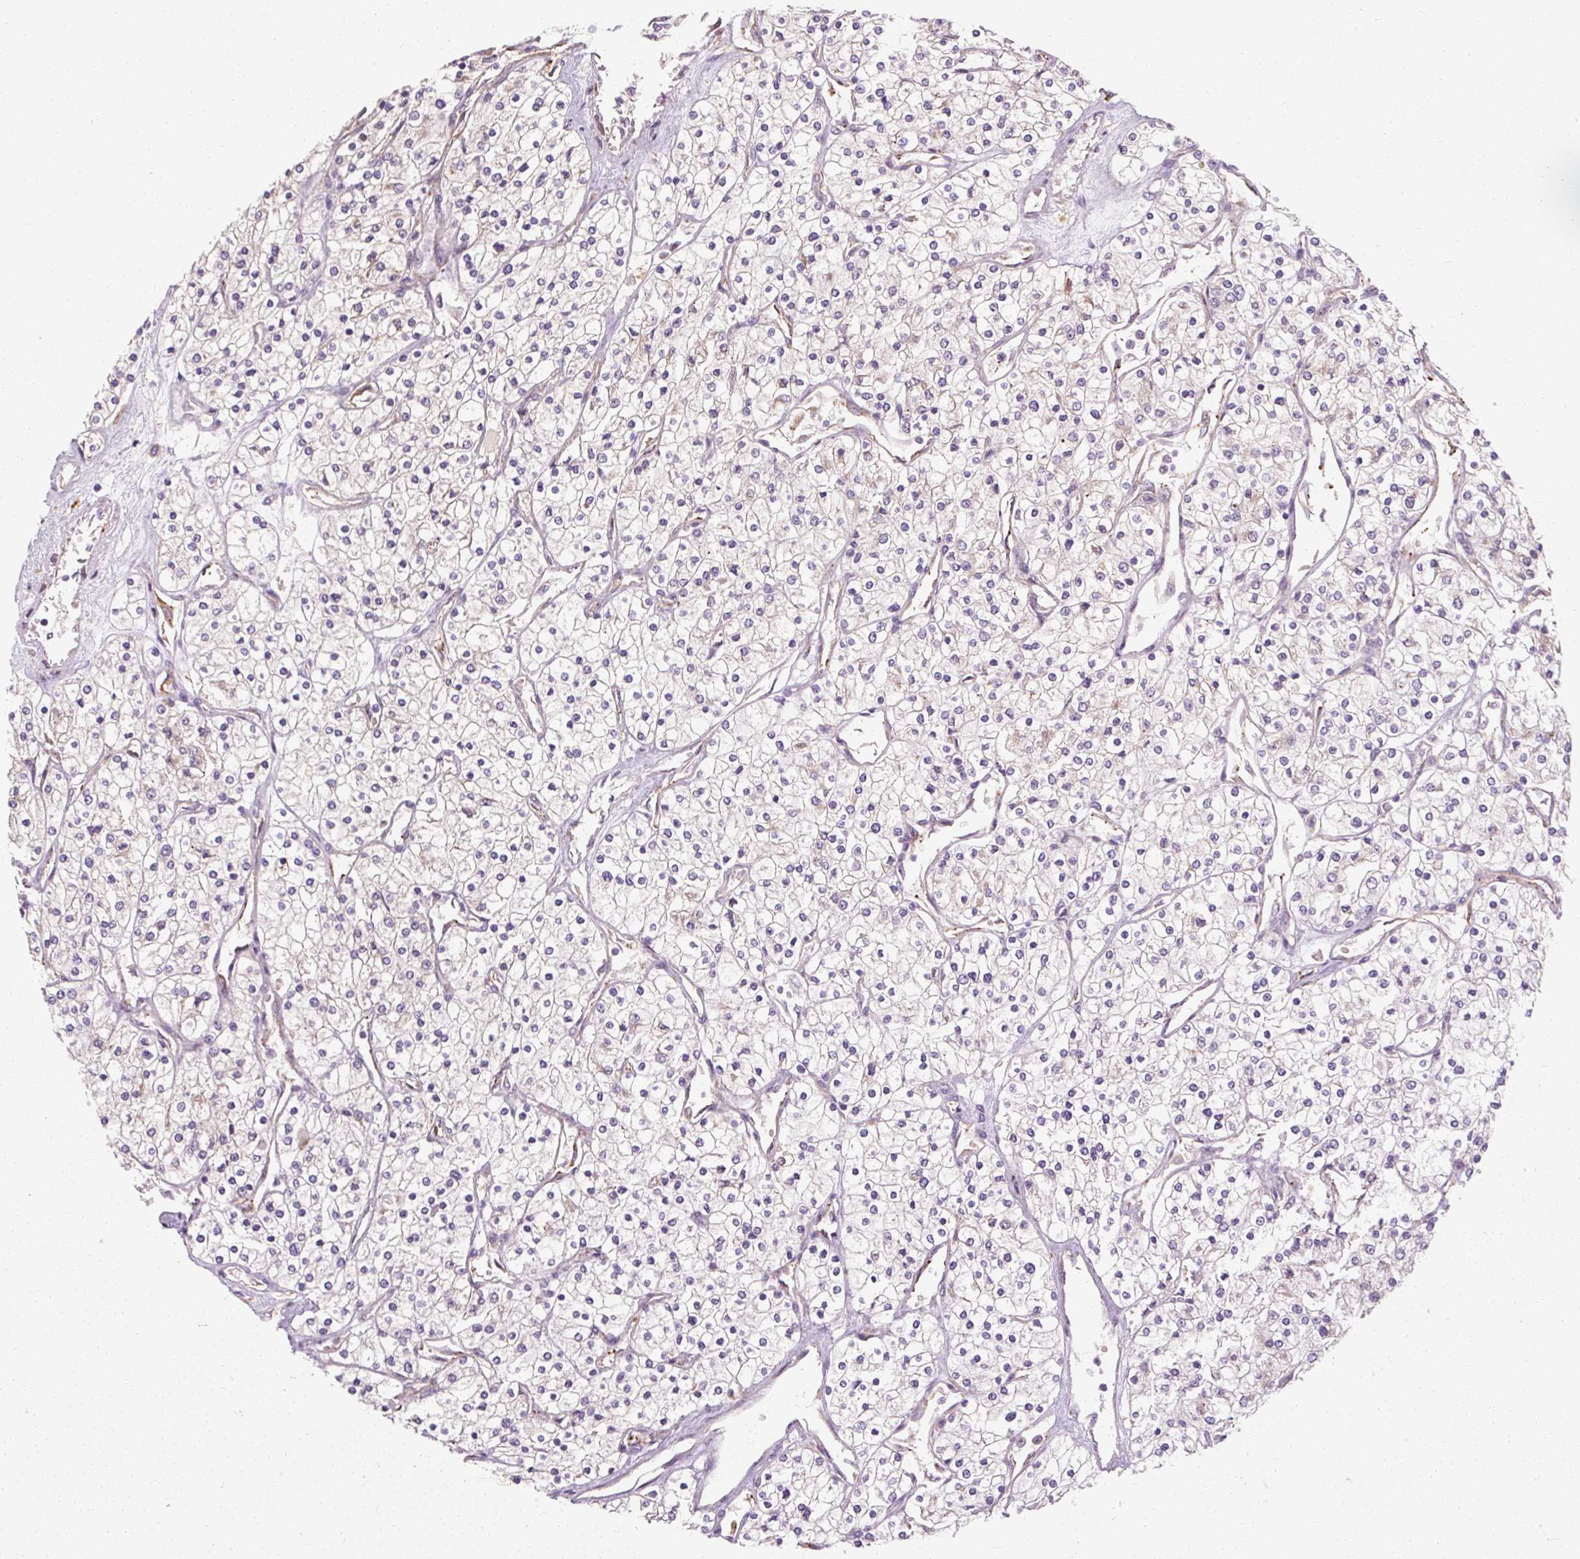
{"staining": {"intensity": "negative", "quantity": "none", "location": "none"}, "tissue": "renal cancer", "cell_type": "Tumor cells", "image_type": "cancer", "snomed": [{"axis": "morphology", "description": "Adenocarcinoma, NOS"}, {"axis": "topography", "description": "Kidney"}], "caption": "DAB immunohistochemical staining of human renal adenocarcinoma reveals no significant positivity in tumor cells.", "gene": "TBC1D4", "patient": {"sex": "male", "age": 80}}